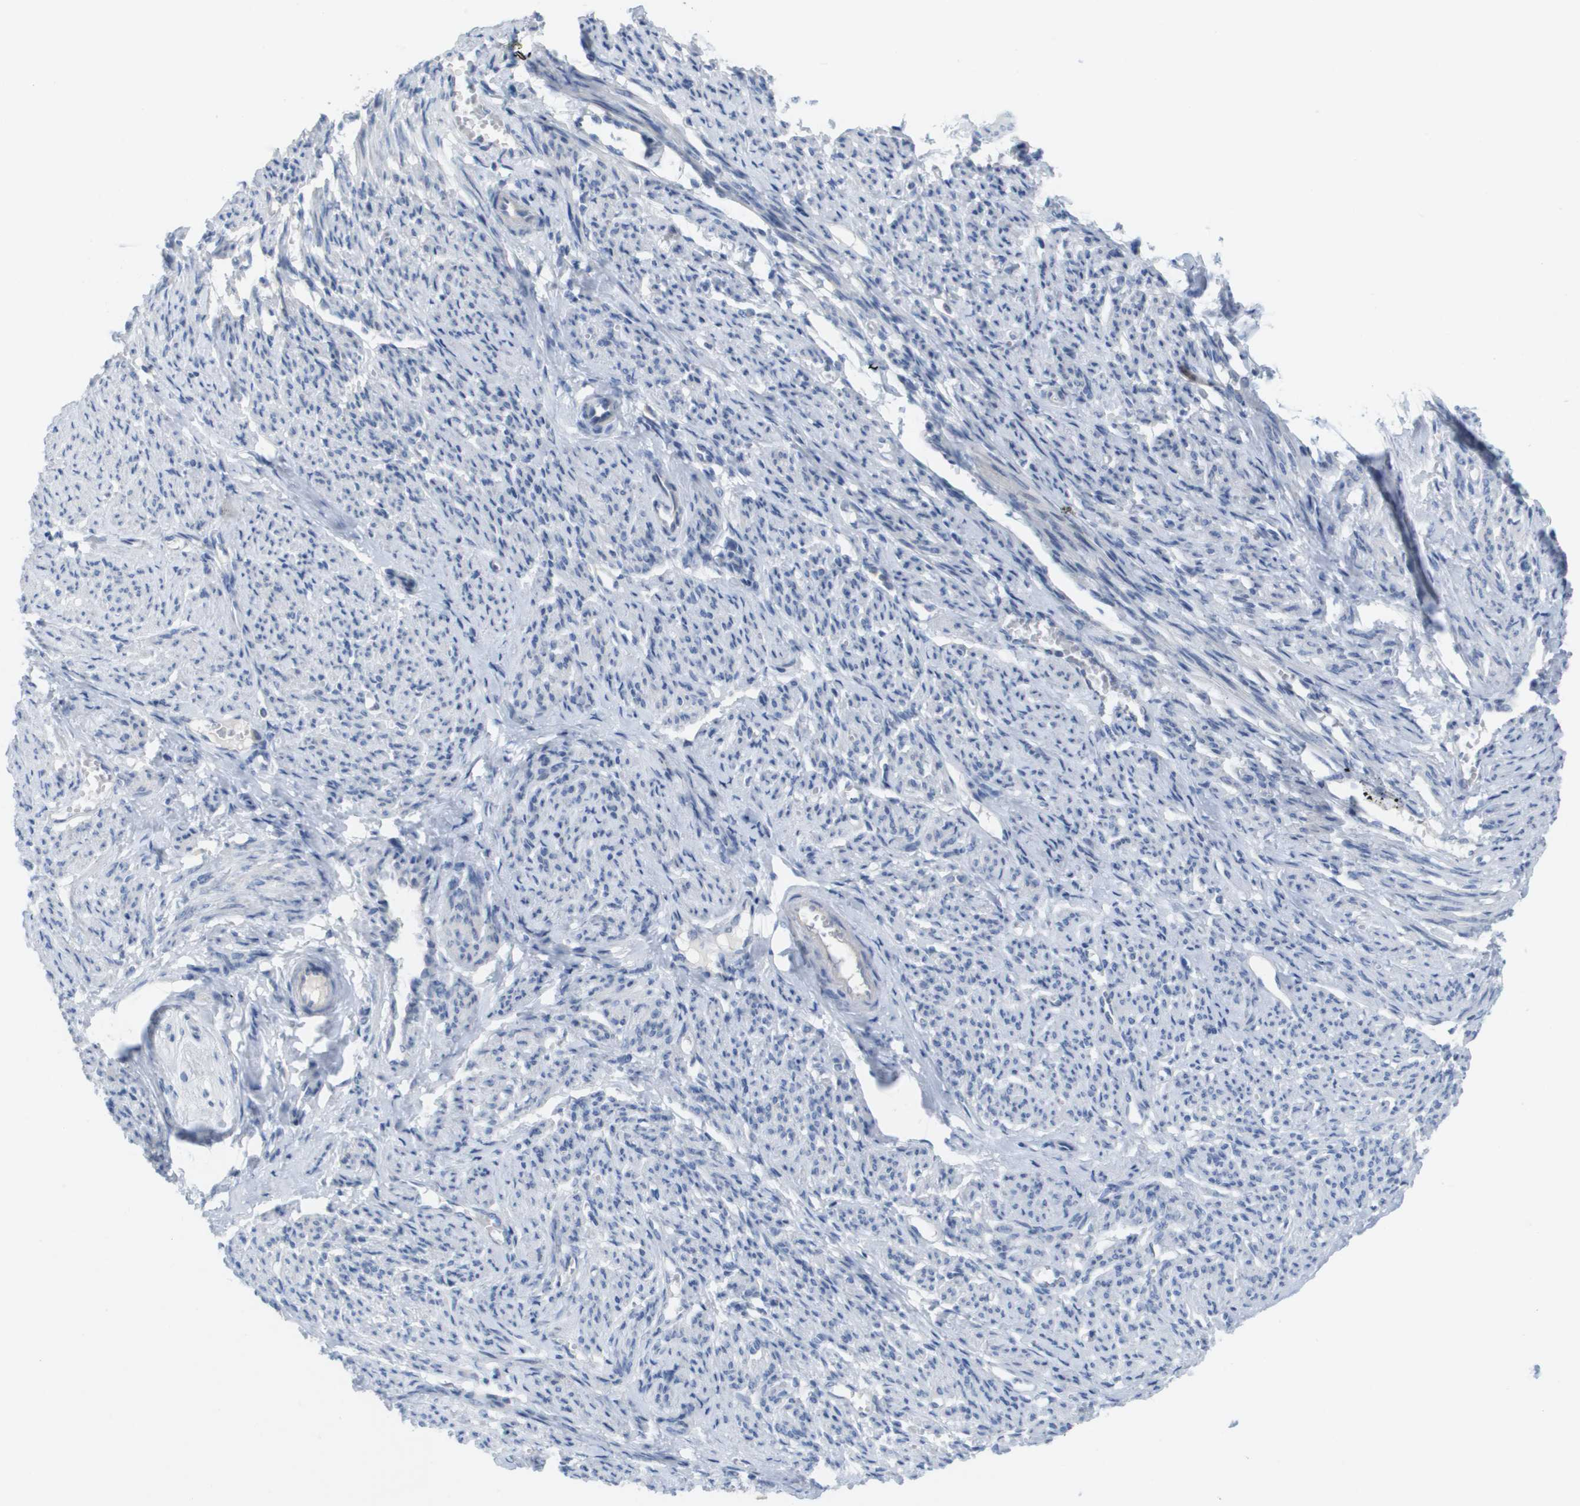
{"staining": {"intensity": "negative", "quantity": "none", "location": "none"}, "tissue": "smooth muscle", "cell_type": "Smooth muscle cells", "image_type": "normal", "snomed": [{"axis": "morphology", "description": "Normal tissue, NOS"}, {"axis": "topography", "description": "Smooth muscle"}], "caption": "The histopathology image reveals no significant staining in smooth muscle cells of smooth muscle. Brightfield microscopy of immunohistochemistry stained with DAB (brown) and hematoxylin (blue), captured at high magnification.", "gene": "PDE4A", "patient": {"sex": "female", "age": 65}}